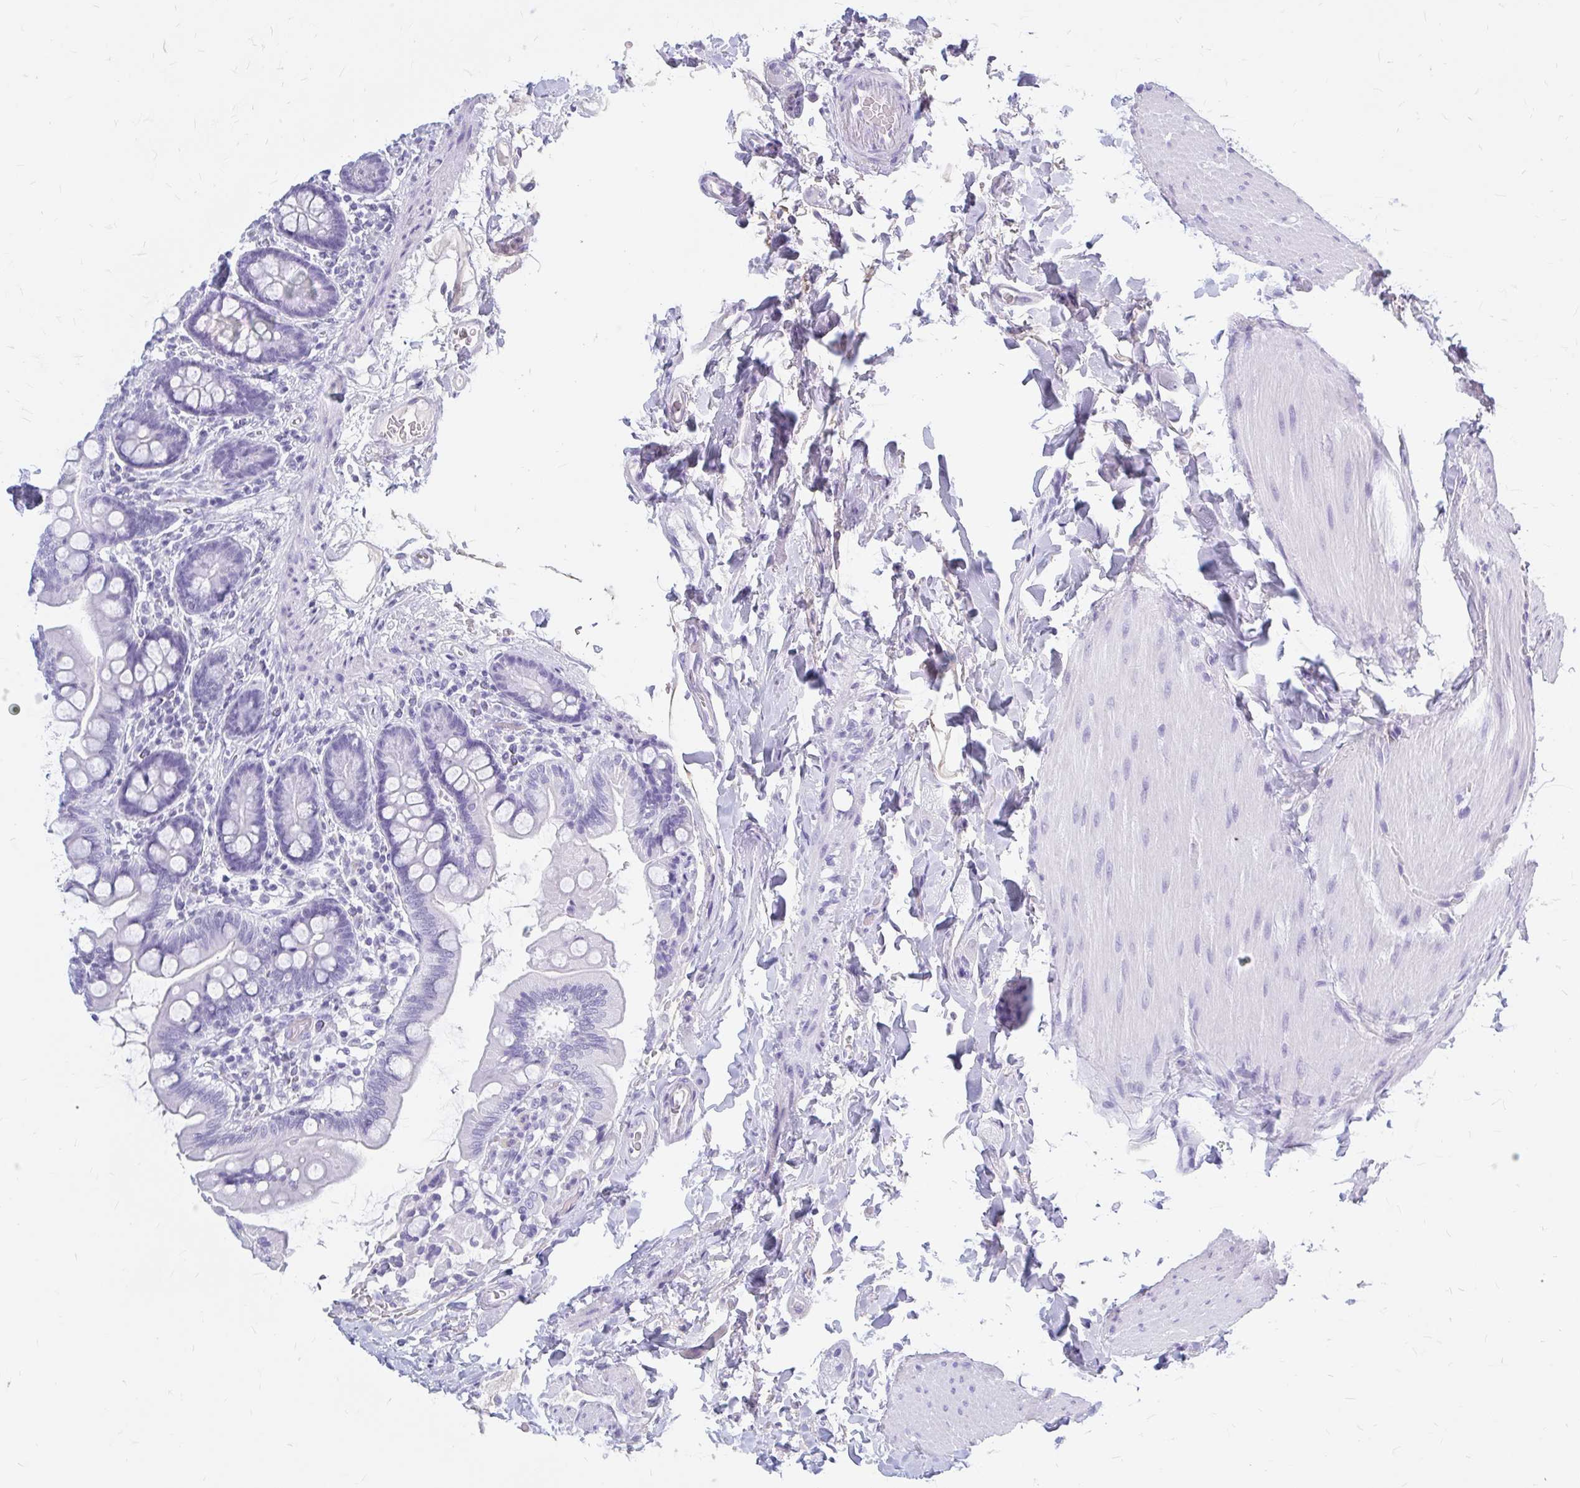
{"staining": {"intensity": "negative", "quantity": "none", "location": "none"}, "tissue": "small intestine", "cell_type": "Glandular cells", "image_type": "normal", "snomed": [{"axis": "morphology", "description": "Normal tissue, NOS"}, {"axis": "topography", "description": "Small intestine"}], "caption": "This histopathology image is of normal small intestine stained with IHC to label a protein in brown with the nuclei are counter-stained blue. There is no expression in glandular cells.", "gene": "KLHDC7A", "patient": {"sex": "female", "age": 64}}